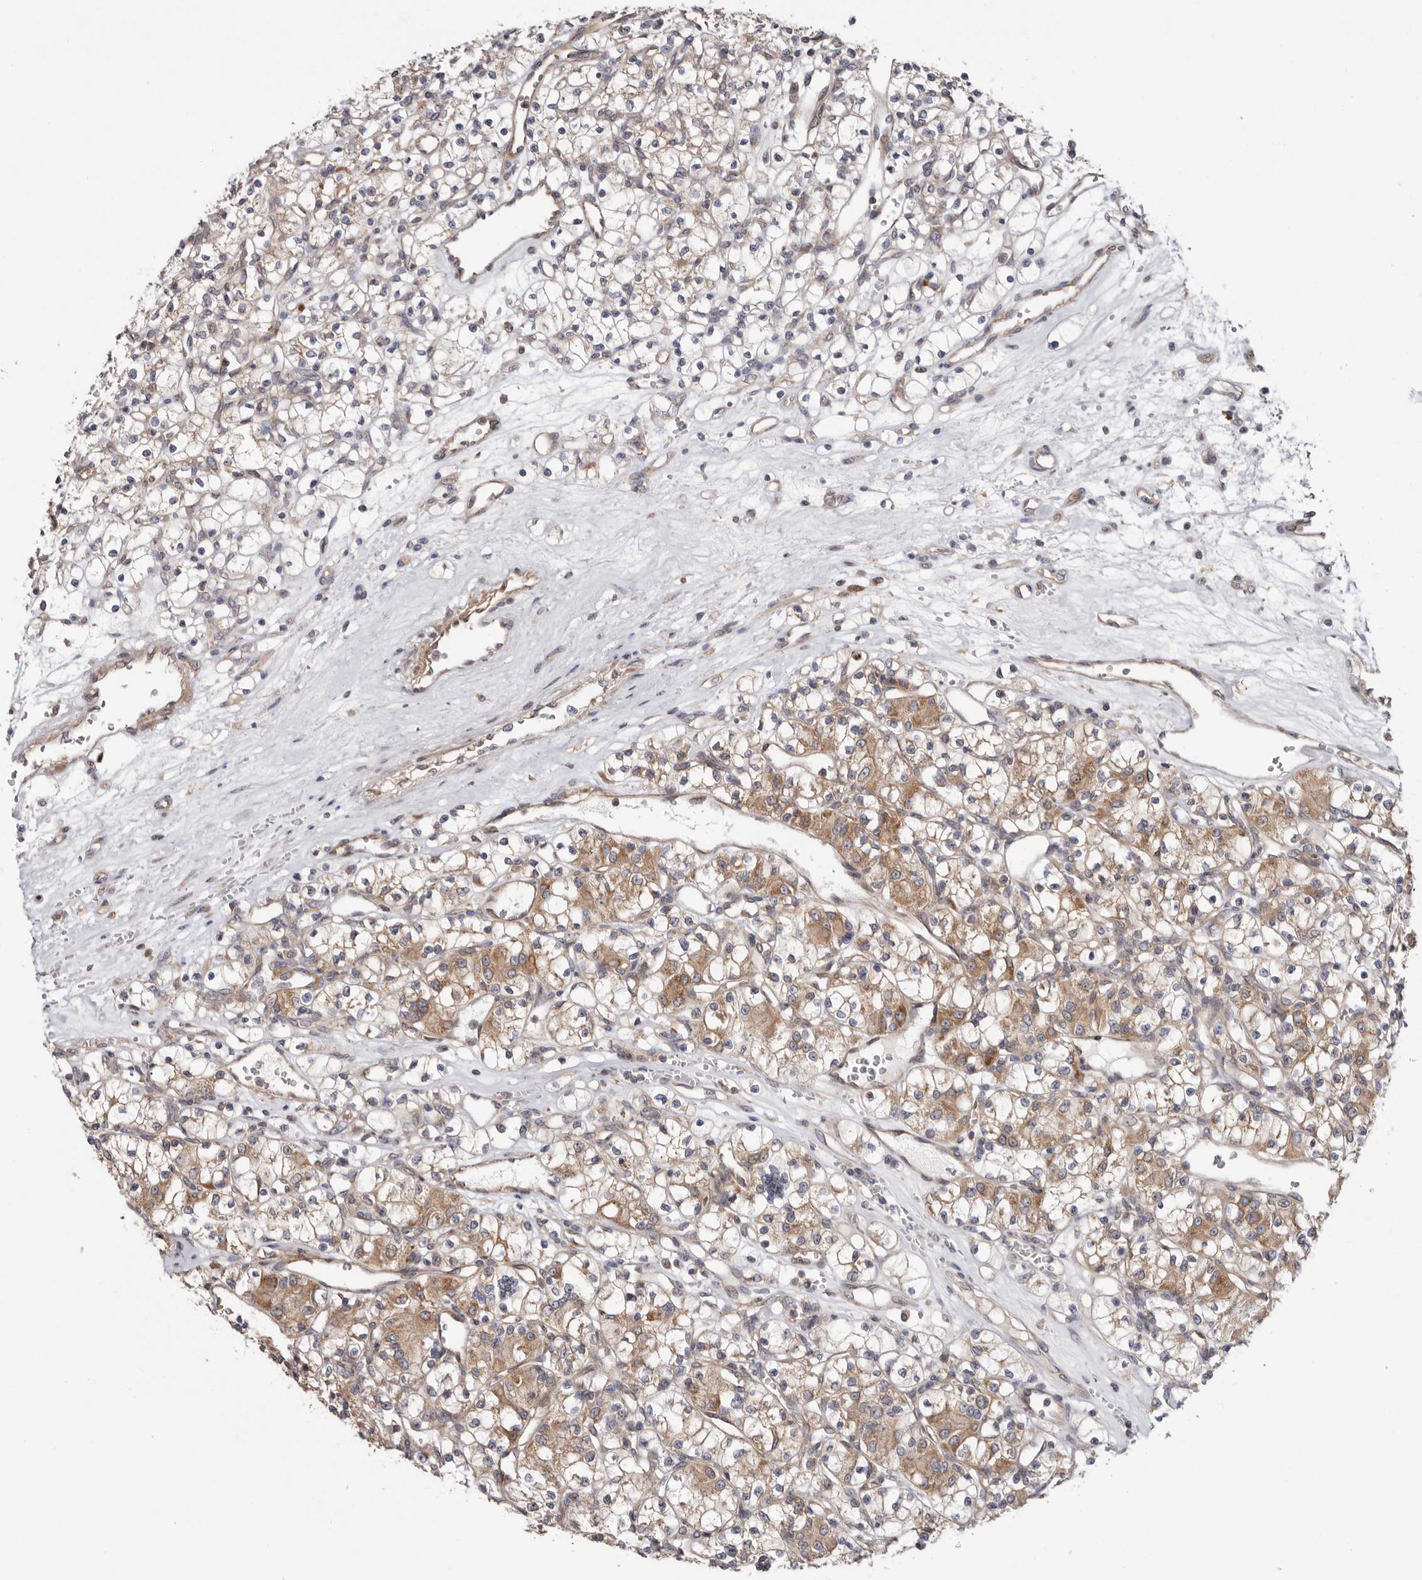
{"staining": {"intensity": "moderate", "quantity": "25%-75%", "location": "cytoplasmic/membranous"}, "tissue": "renal cancer", "cell_type": "Tumor cells", "image_type": "cancer", "snomed": [{"axis": "morphology", "description": "Adenocarcinoma, NOS"}, {"axis": "topography", "description": "Kidney"}], "caption": "Human renal cancer (adenocarcinoma) stained with a brown dye displays moderate cytoplasmic/membranous positive staining in about 25%-75% of tumor cells.", "gene": "TMUB1", "patient": {"sex": "female", "age": 59}}